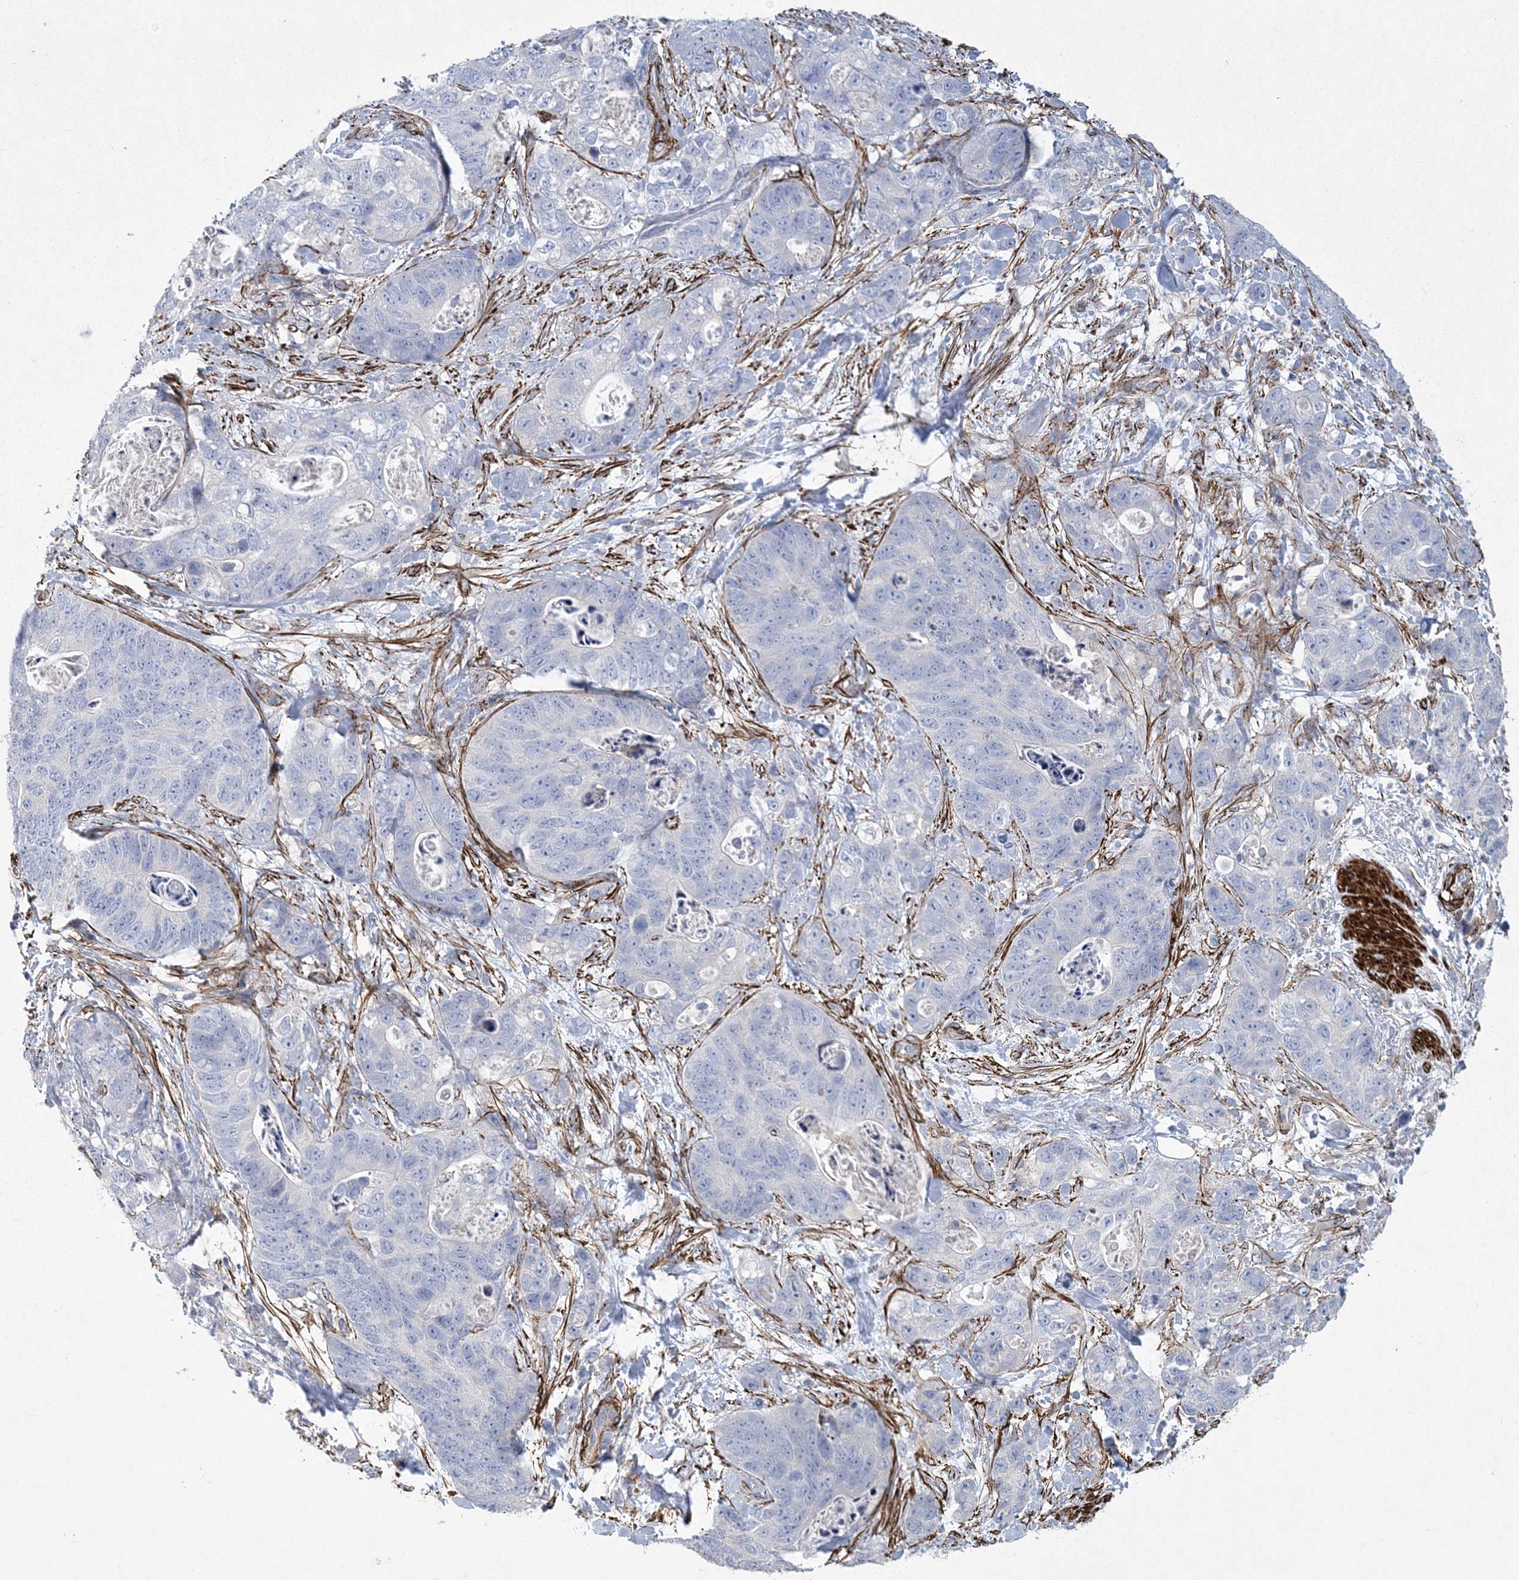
{"staining": {"intensity": "negative", "quantity": "none", "location": "none"}, "tissue": "stomach cancer", "cell_type": "Tumor cells", "image_type": "cancer", "snomed": [{"axis": "morphology", "description": "Normal tissue, NOS"}, {"axis": "morphology", "description": "Adenocarcinoma, NOS"}, {"axis": "topography", "description": "Stomach"}], "caption": "The IHC micrograph has no significant expression in tumor cells of stomach adenocarcinoma tissue. (DAB (3,3'-diaminobenzidine) immunohistochemistry (IHC) visualized using brightfield microscopy, high magnification).", "gene": "ARSJ", "patient": {"sex": "female", "age": 89}}